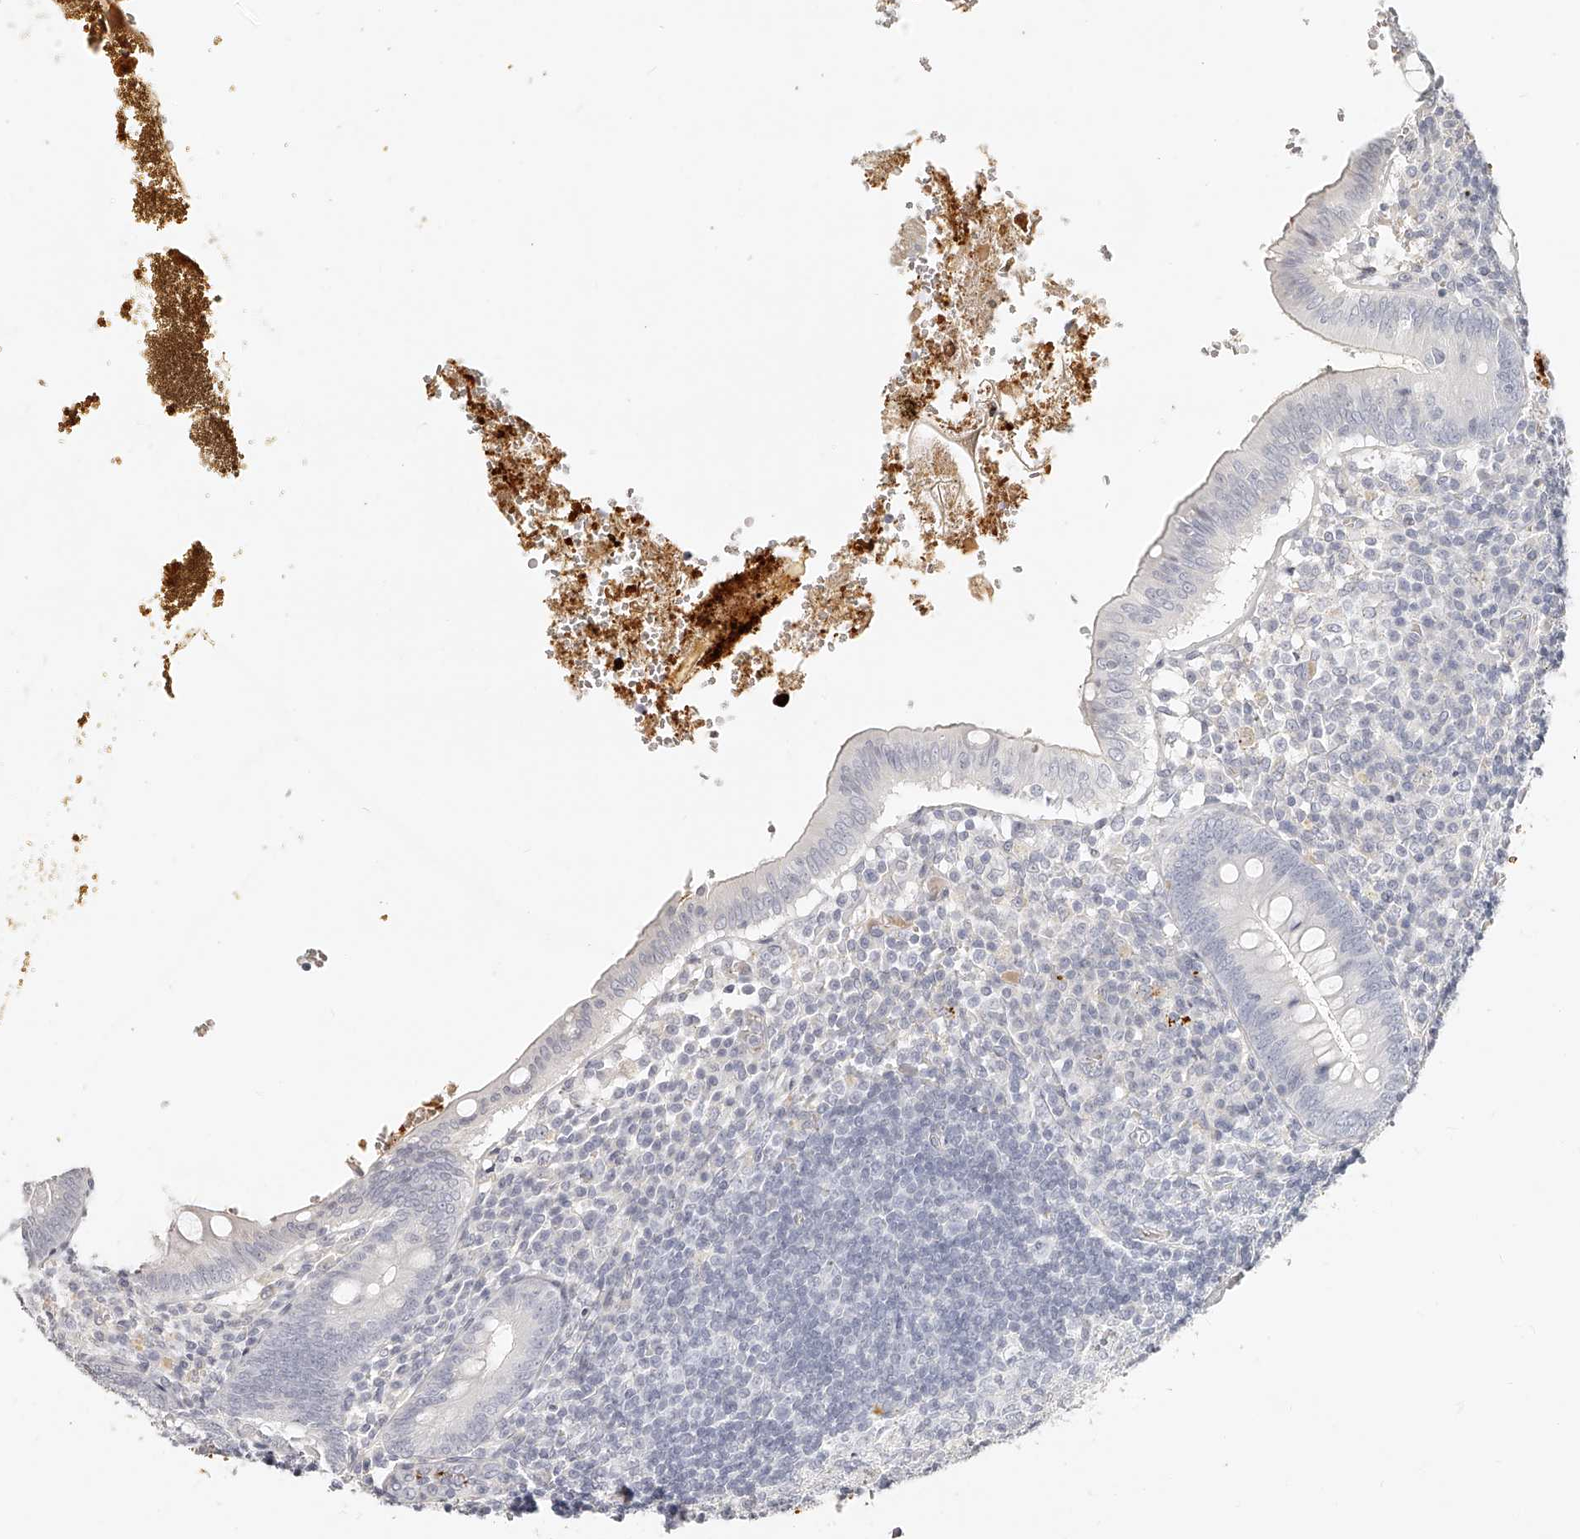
{"staining": {"intensity": "negative", "quantity": "none", "location": "none"}, "tissue": "appendix", "cell_type": "Glandular cells", "image_type": "normal", "snomed": [{"axis": "morphology", "description": "Normal tissue, NOS"}, {"axis": "topography", "description": "Appendix"}], "caption": "Micrograph shows no significant protein positivity in glandular cells of unremarkable appendix. (DAB IHC with hematoxylin counter stain).", "gene": "ITGB3", "patient": {"sex": "male", "age": 8}}